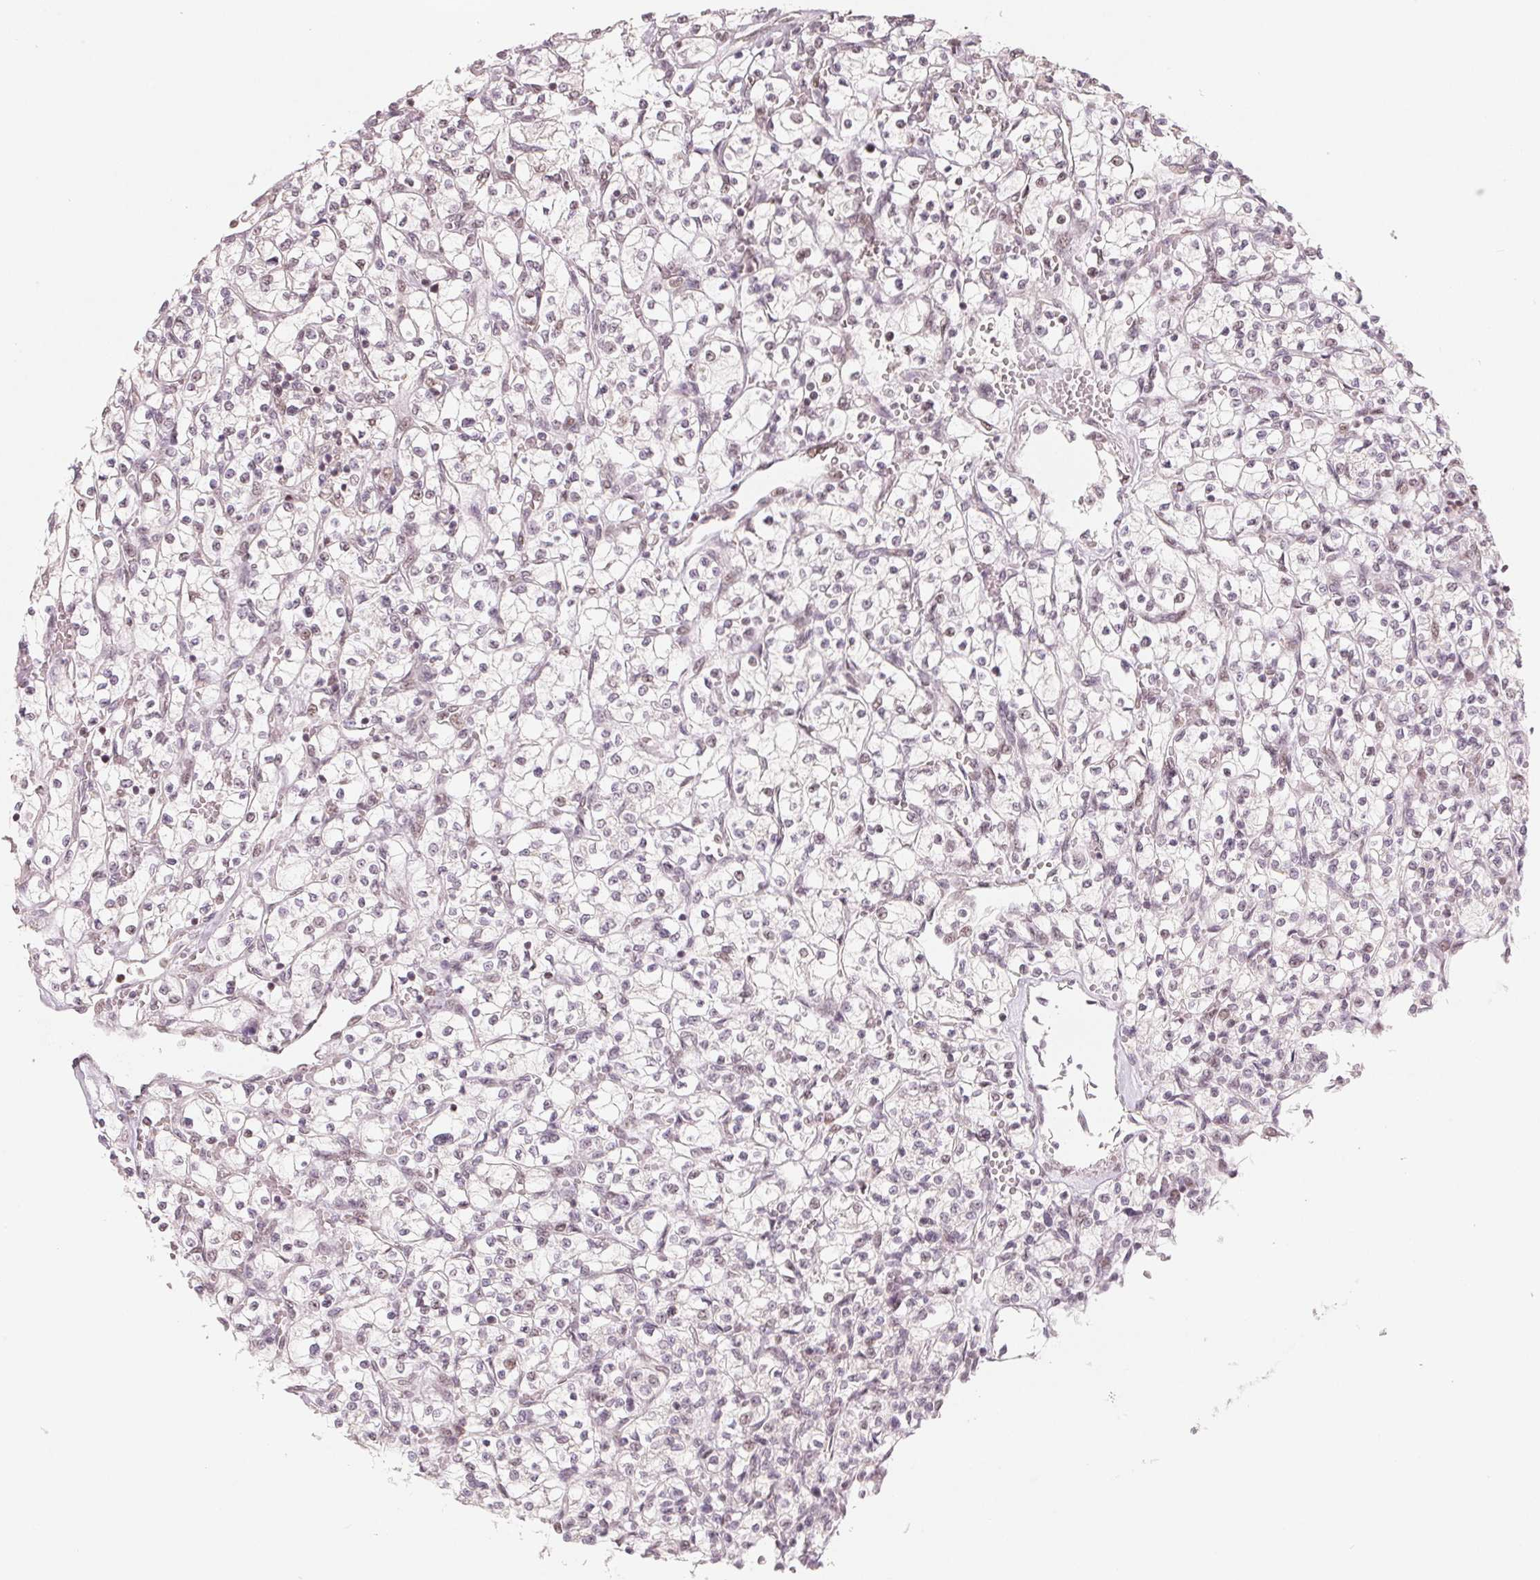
{"staining": {"intensity": "negative", "quantity": "none", "location": "none"}, "tissue": "renal cancer", "cell_type": "Tumor cells", "image_type": "cancer", "snomed": [{"axis": "morphology", "description": "Adenocarcinoma, NOS"}, {"axis": "topography", "description": "Kidney"}], "caption": "DAB (3,3'-diaminobenzidine) immunohistochemical staining of human adenocarcinoma (renal) shows no significant staining in tumor cells.", "gene": "CCDC138", "patient": {"sex": "female", "age": 64}}